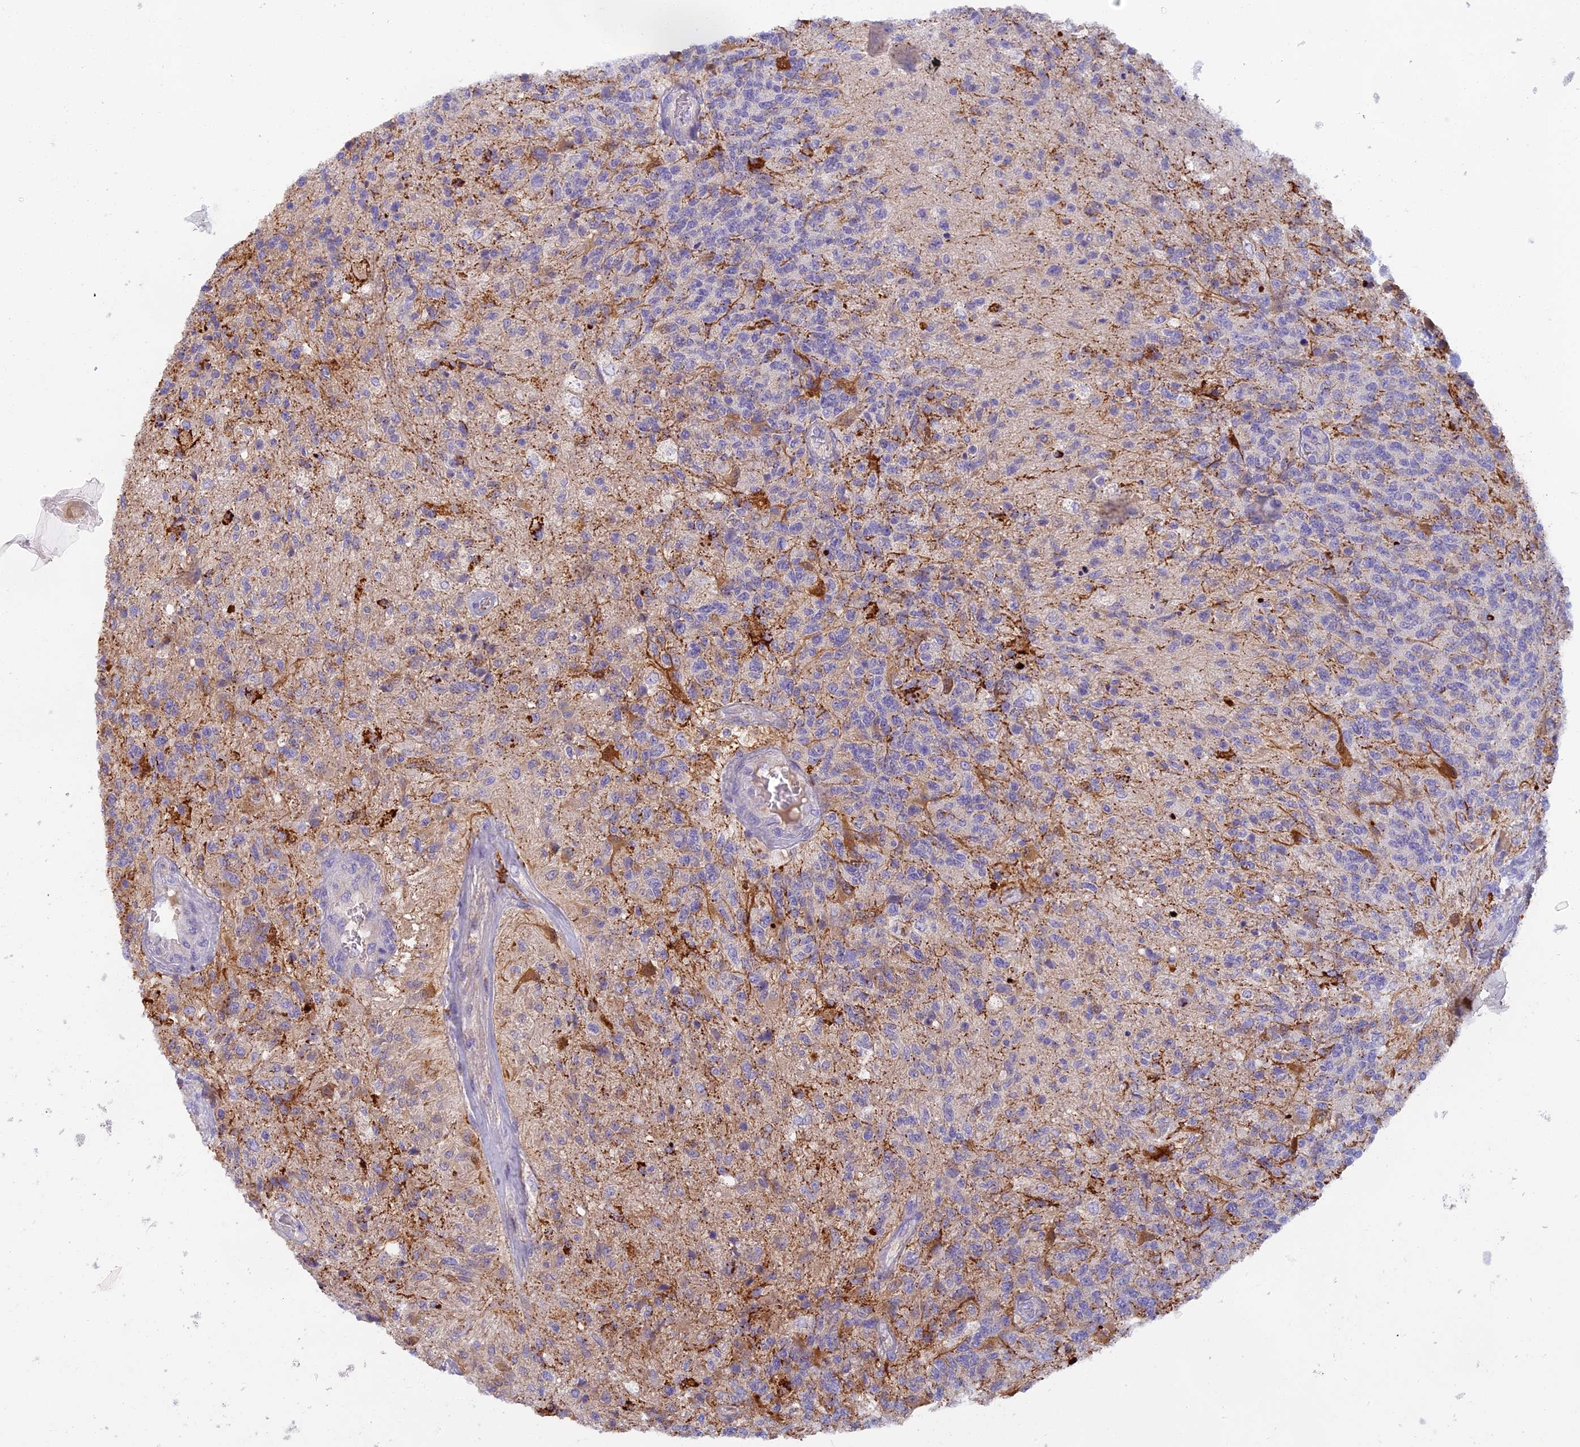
{"staining": {"intensity": "weak", "quantity": "<25%", "location": "cytoplasmic/membranous"}, "tissue": "glioma", "cell_type": "Tumor cells", "image_type": "cancer", "snomed": [{"axis": "morphology", "description": "Glioma, malignant, High grade"}, {"axis": "topography", "description": "Brain"}], "caption": "The IHC histopathology image has no significant staining in tumor cells of glioma tissue.", "gene": "SEMA7A", "patient": {"sex": "male", "age": 56}}